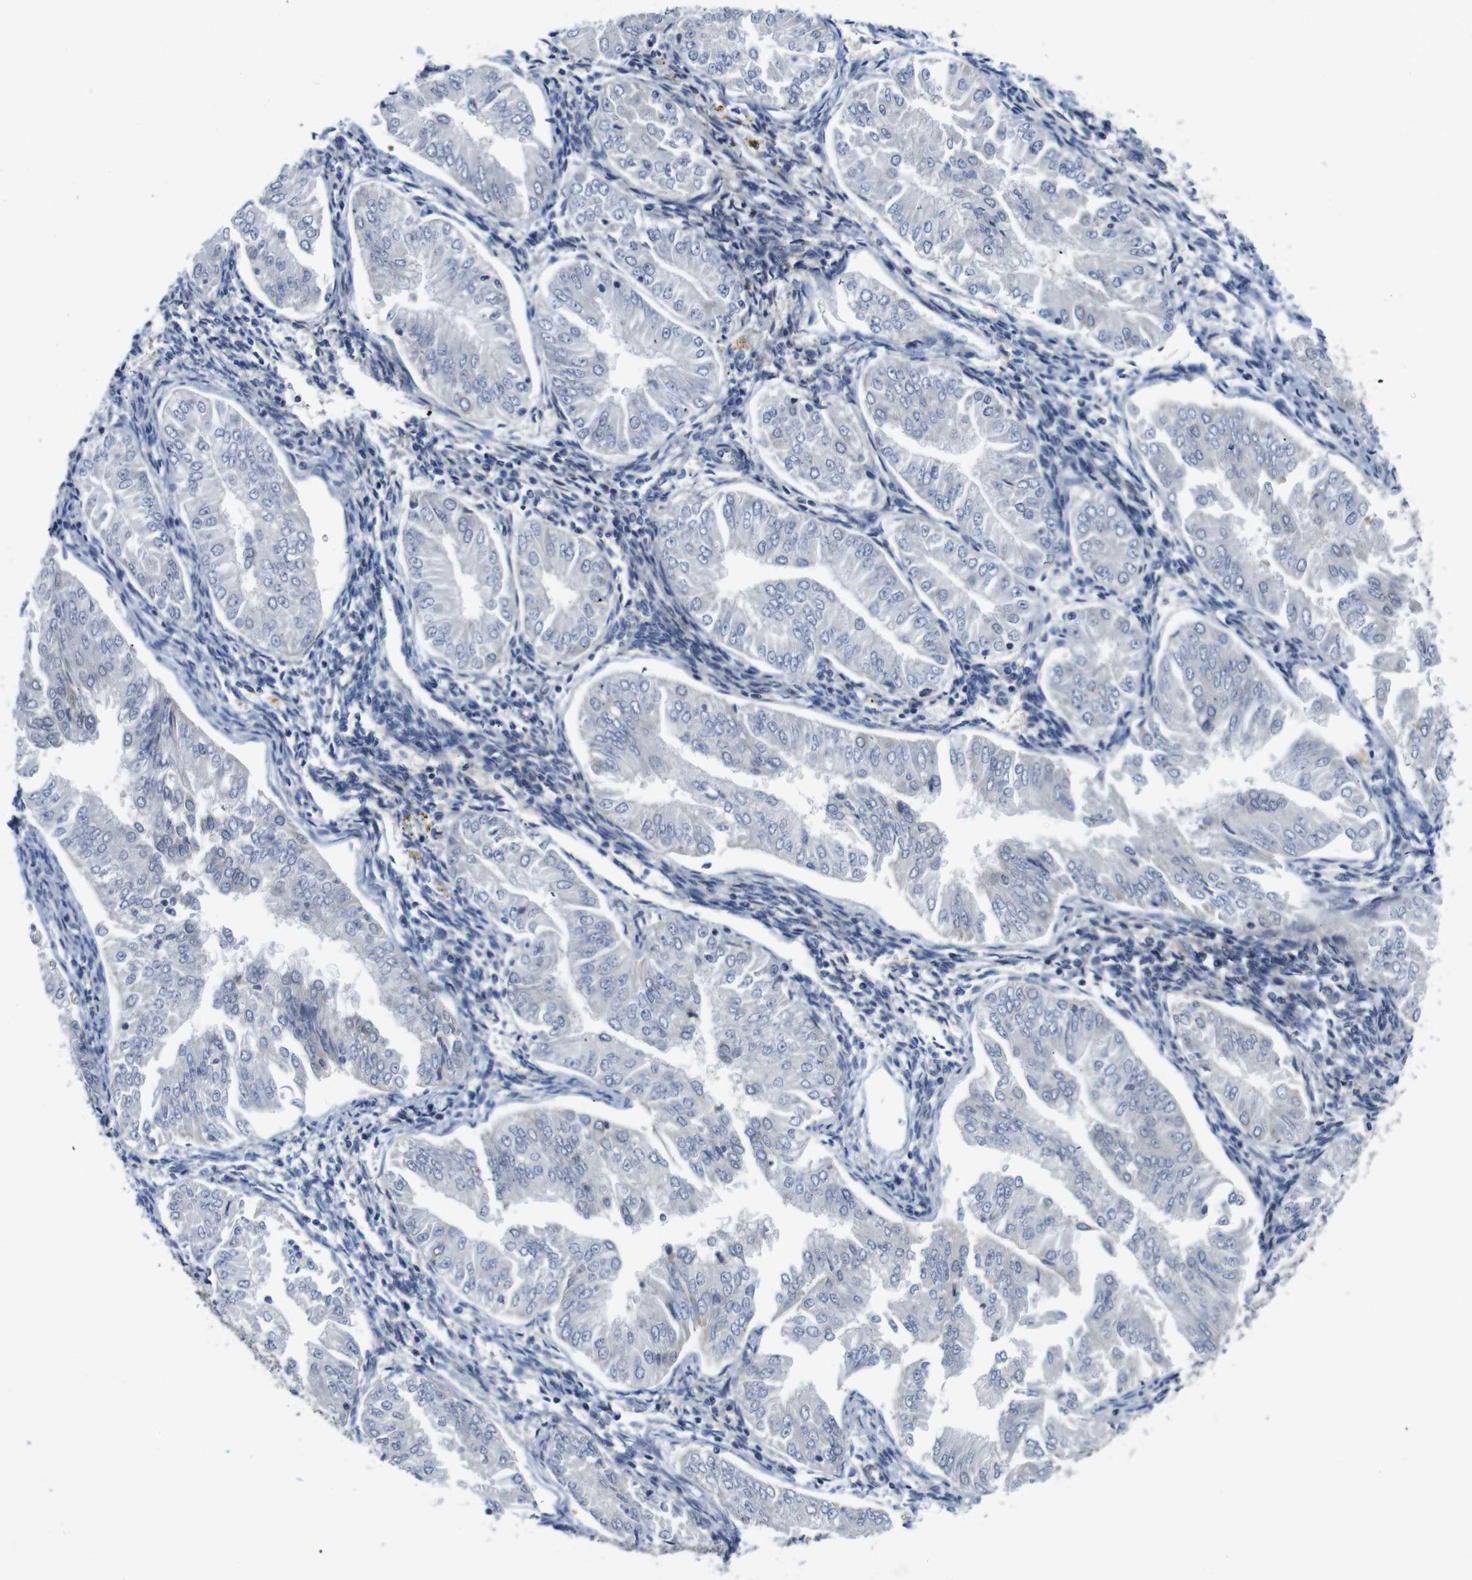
{"staining": {"intensity": "negative", "quantity": "none", "location": "none"}, "tissue": "endometrial cancer", "cell_type": "Tumor cells", "image_type": "cancer", "snomed": [{"axis": "morphology", "description": "Adenocarcinoma, NOS"}, {"axis": "topography", "description": "Endometrium"}], "caption": "High power microscopy micrograph of an IHC image of endometrial cancer, revealing no significant staining in tumor cells. (Brightfield microscopy of DAB IHC at high magnification).", "gene": "ROBO2", "patient": {"sex": "female", "age": 53}}